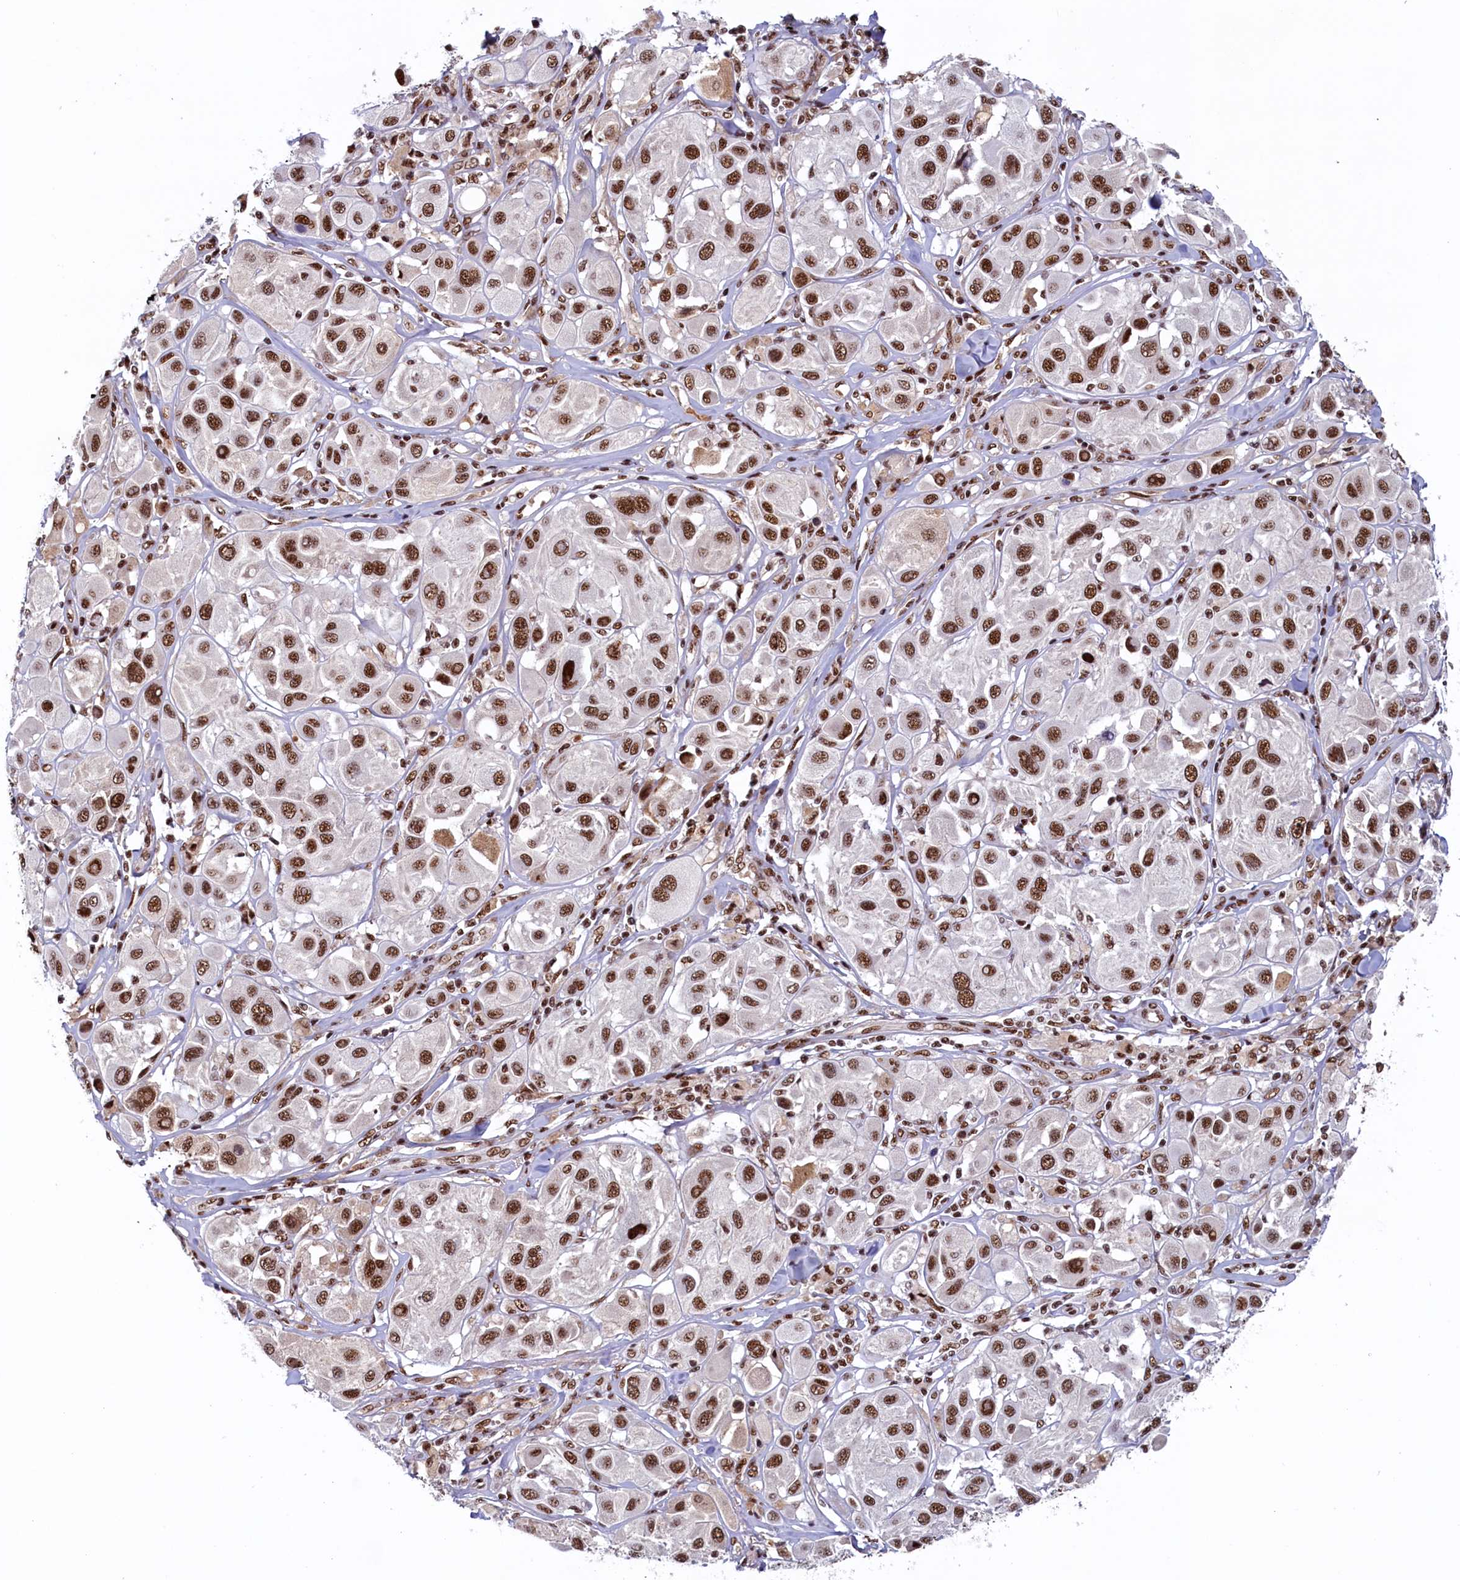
{"staining": {"intensity": "strong", "quantity": ">75%", "location": "nuclear"}, "tissue": "melanoma", "cell_type": "Tumor cells", "image_type": "cancer", "snomed": [{"axis": "morphology", "description": "Malignant melanoma, Metastatic site"}, {"axis": "topography", "description": "Skin"}], "caption": "Melanoma tissue shows strong nuclear staining in about >75% of tumor cells, visualized by immunohistochemistry. The staining was performed using DAB (3,3'-diaminobenzidine), with brown indicating positive protein expression. Nuclei are stained blue with hematoxylin.", "gene": "ZC3H18", "patient": {"sex": "male", "age": 41}}